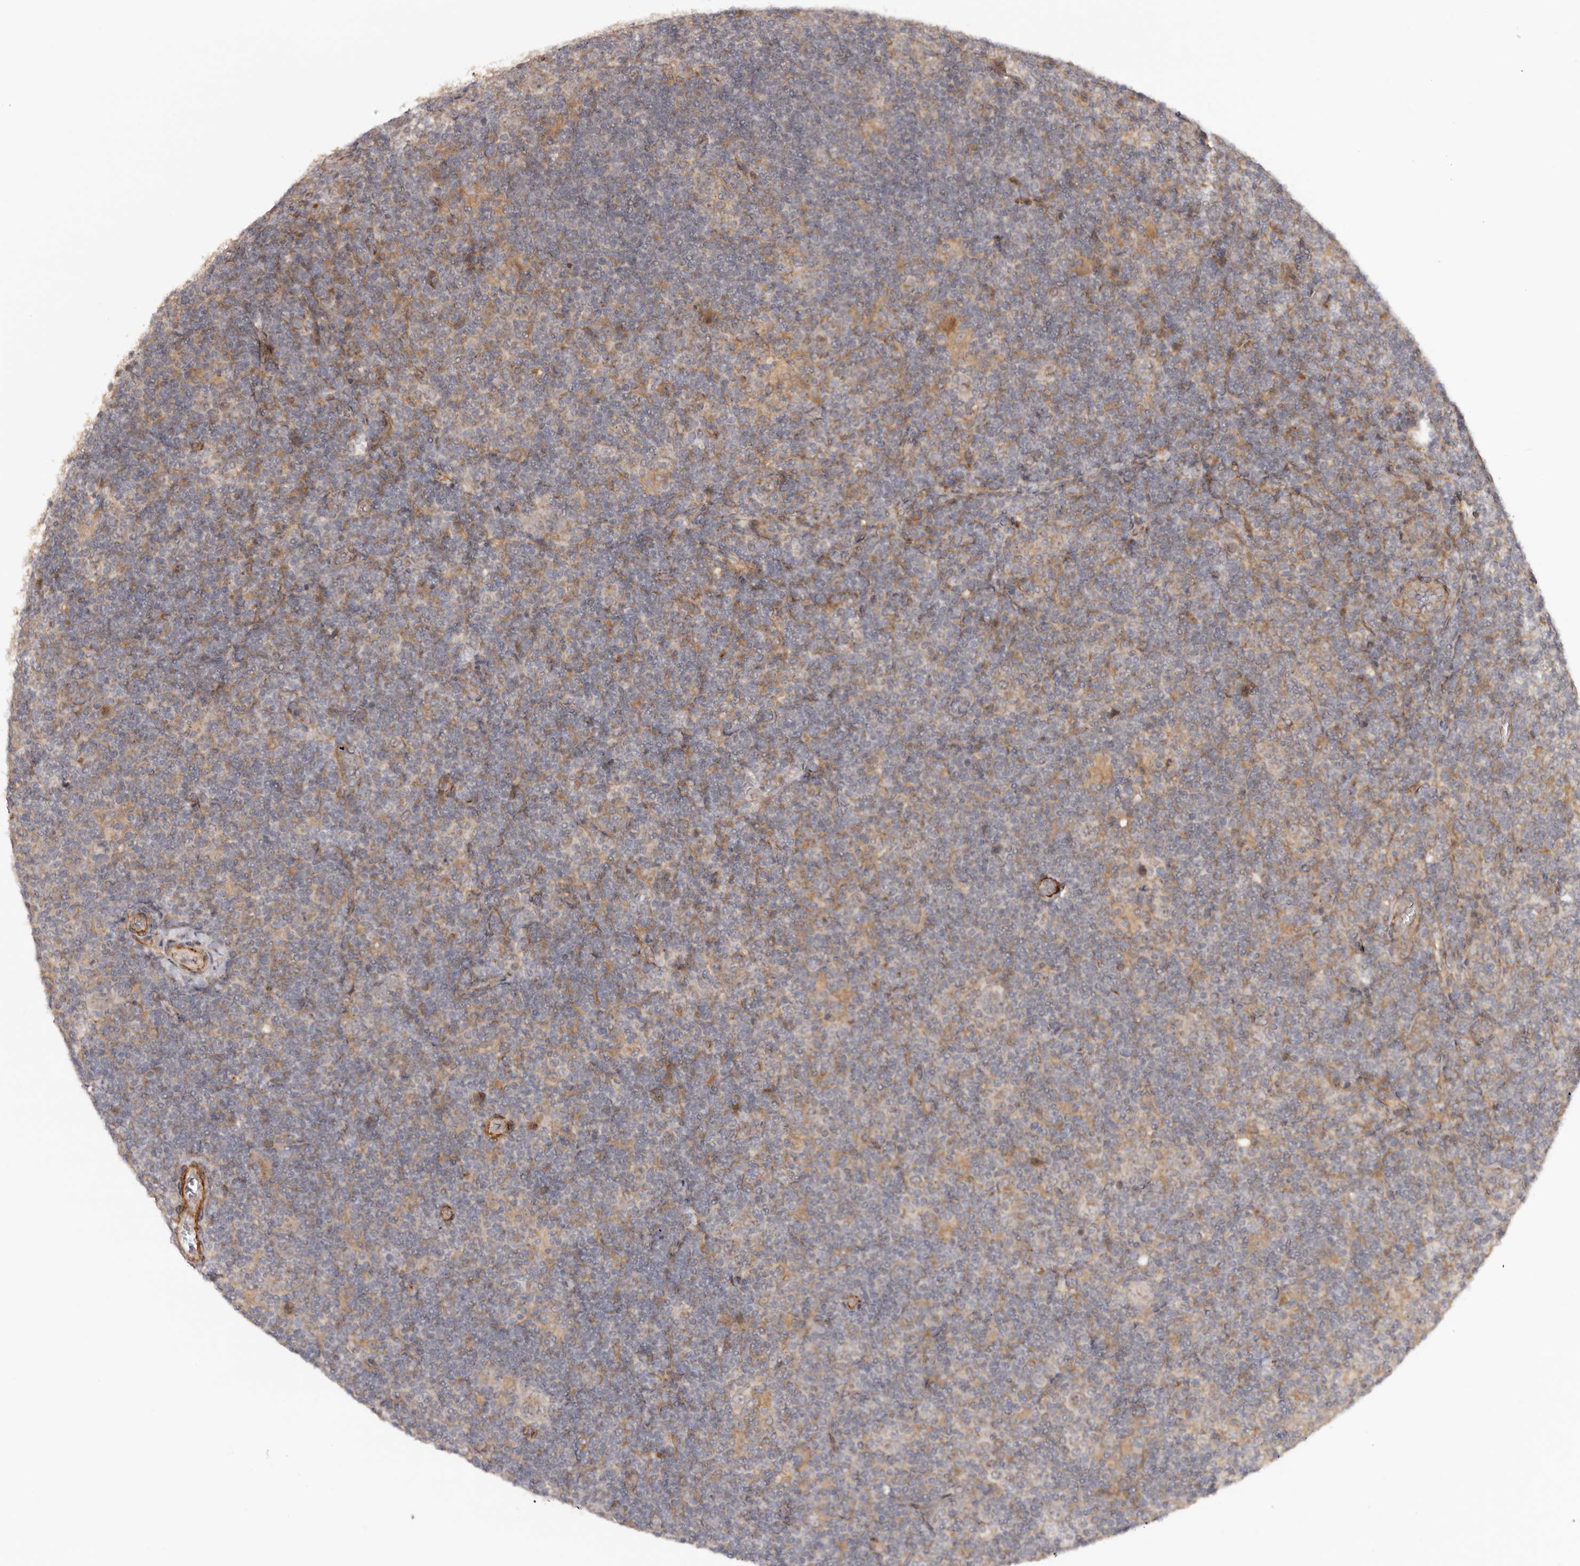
{"staining": {"intensity": "negative", "quantity": "none", "location": "none"}, "tissue": "lymphoma", "cell_type": "Tumor cells", "image_type": "cancer", "snomed": [{"axis": "morphology", "description": "Hodgkin's disease, NOS"}, {"axis": "topography", "description": "Lymph node"}], "caption": "Tumor cells are negative for brown protein staining in Hodgkin's disease.", "gene": "MICAL2", "patient": {"sex": "female", "age": 57}}